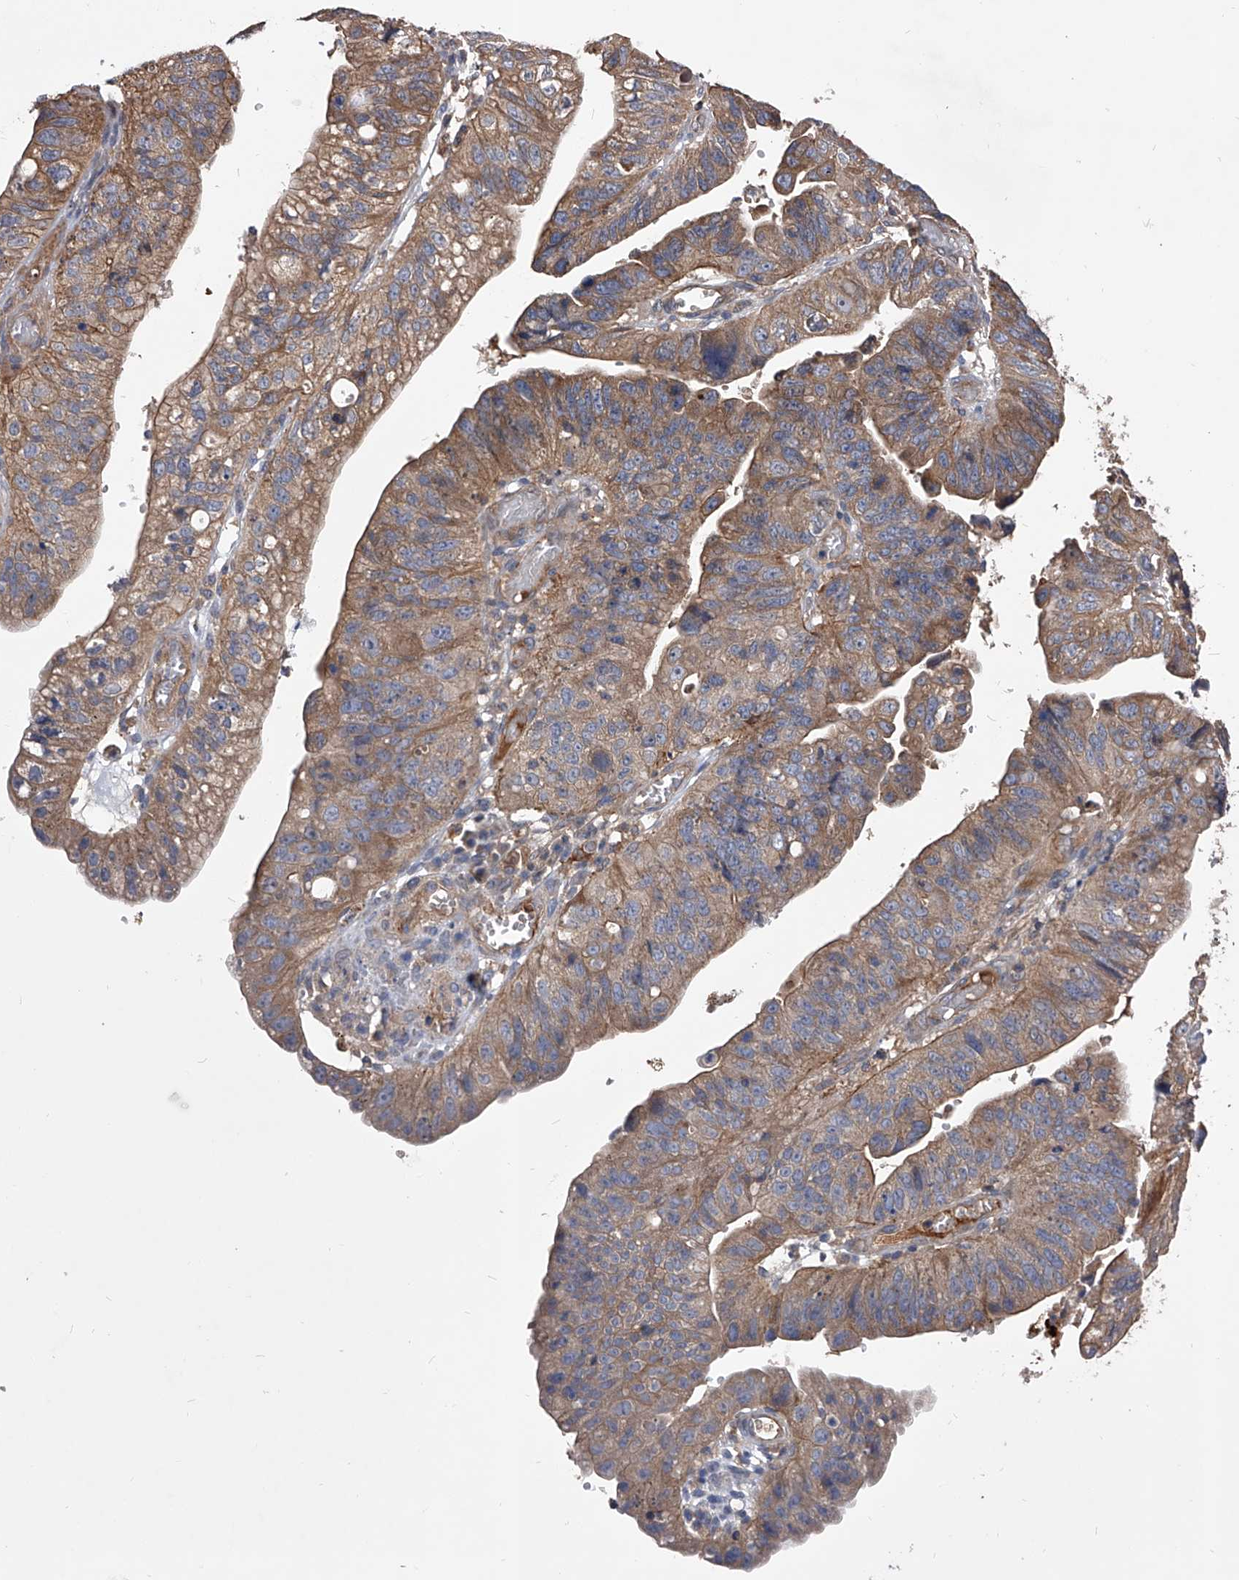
{"staining": {"intensity": "moderate", "quantity": ">75%", "location": "cytoplasmic/membranous"}, "tissue": "stomach cancer", "cell_type": "Tumor cells", "image_type": "cancer", "snomed": [{"axis": "morphology", "description": "Adenocarcinoma, NOS"}, {"axis": "topography", "description": "Stomach"}], "caption": "A medium amount of moderate cytoplasmic/membranous staining is present in about >75% of tumor cells in stomach cancer tissue. (DAB IHC, brown staining for protein, blue staining for nuclei).", "gene": "CUL7", "patient": {"sex": "male", "age": 59}}